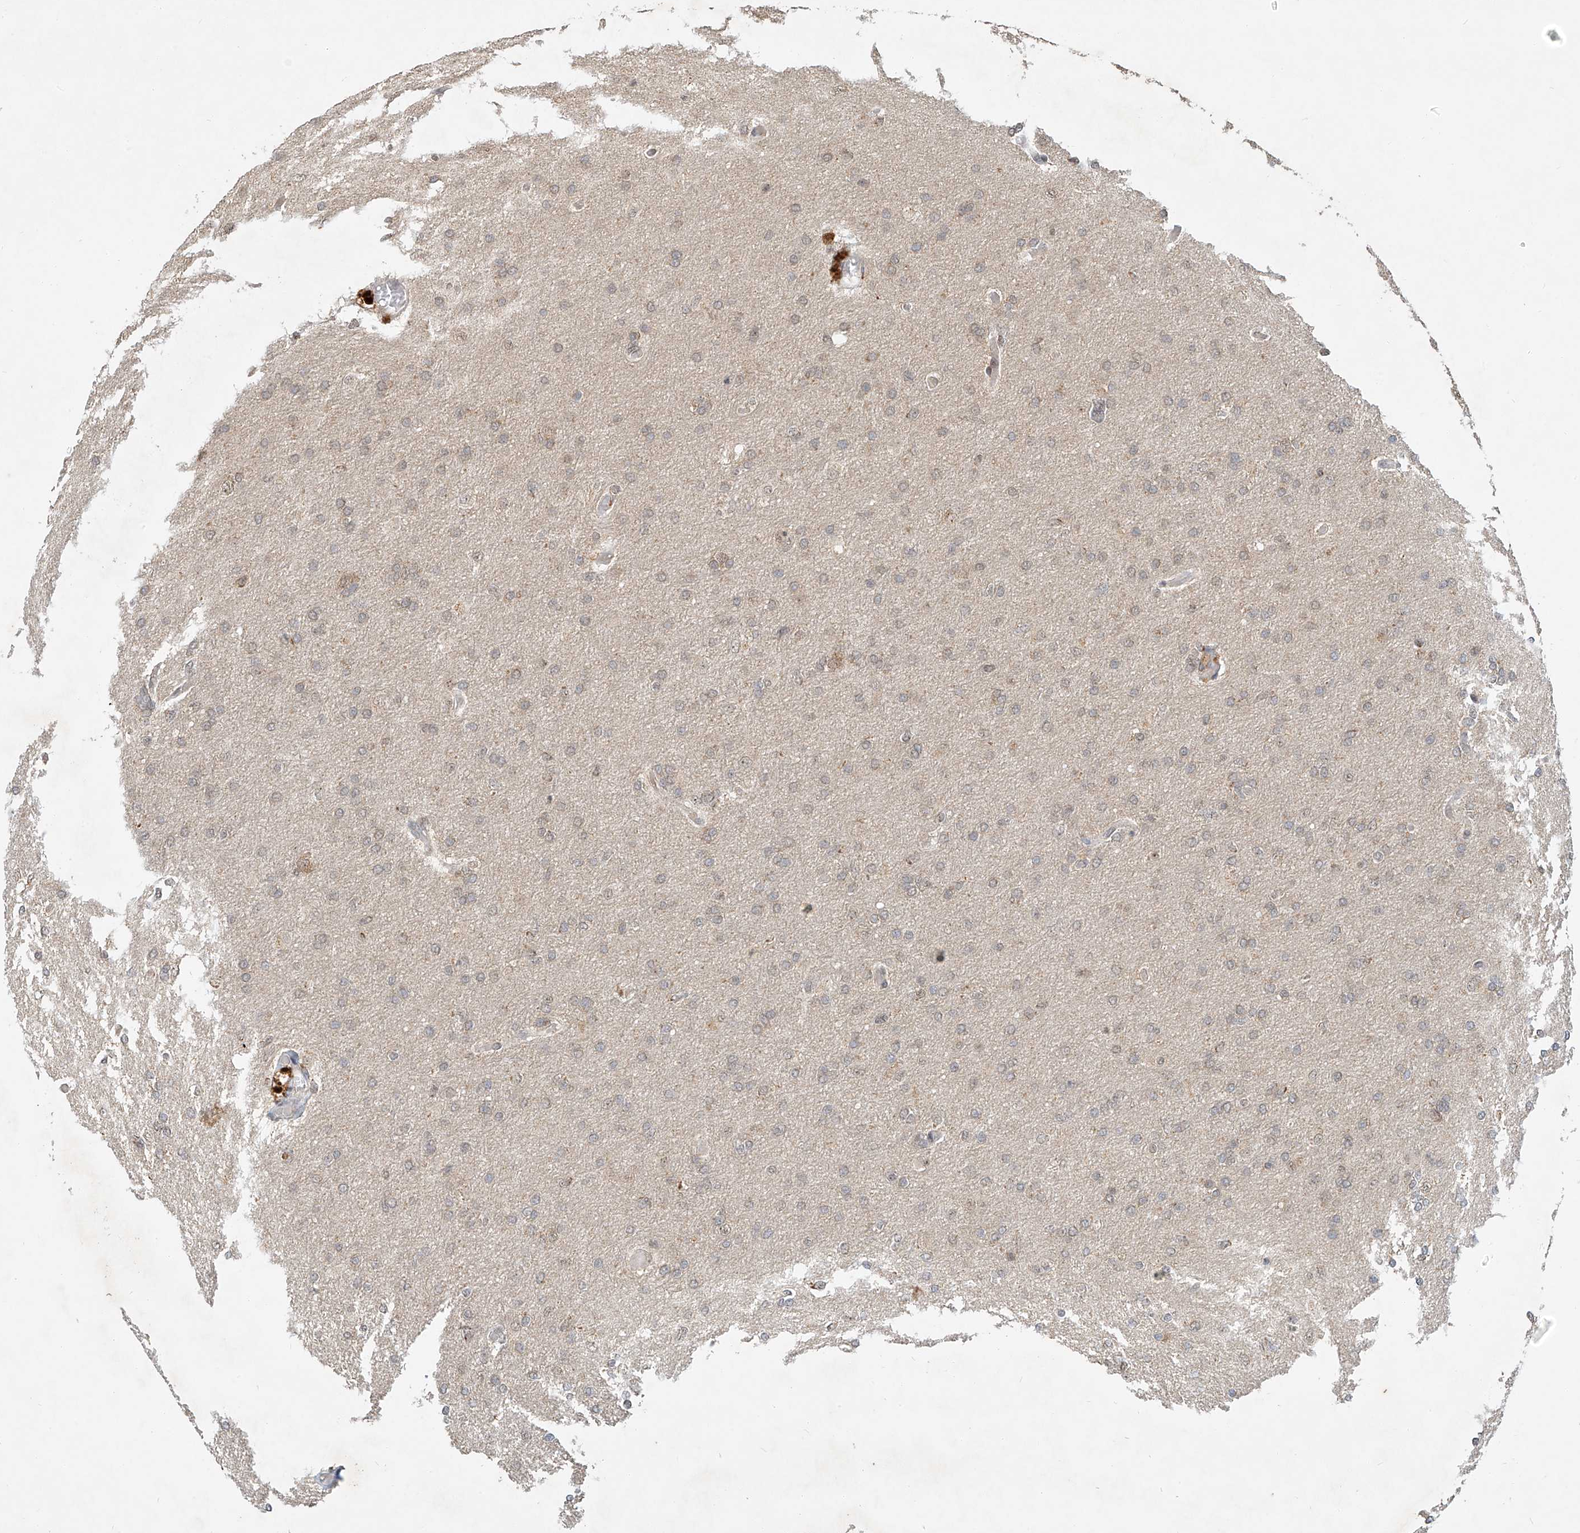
{"staining": {"intensity": "negative", "quantity": "none", "location": "none"}, "tissue": "glioma", "cell_type": "Tumor cells", "image_type": "cancer", "snomed": [{"axis": "morphology", "description": "Glioma, malignant, High grade"}, {"axis": "topography", "description": "Cerebral cortex"}], "caption": "DAB immunohistochemical staining of human malignant glioma (high-grade) displays no significant expression in tumor cells.", "gene": "SYTL3", "patient": {"sex": "female", "age": 36}}